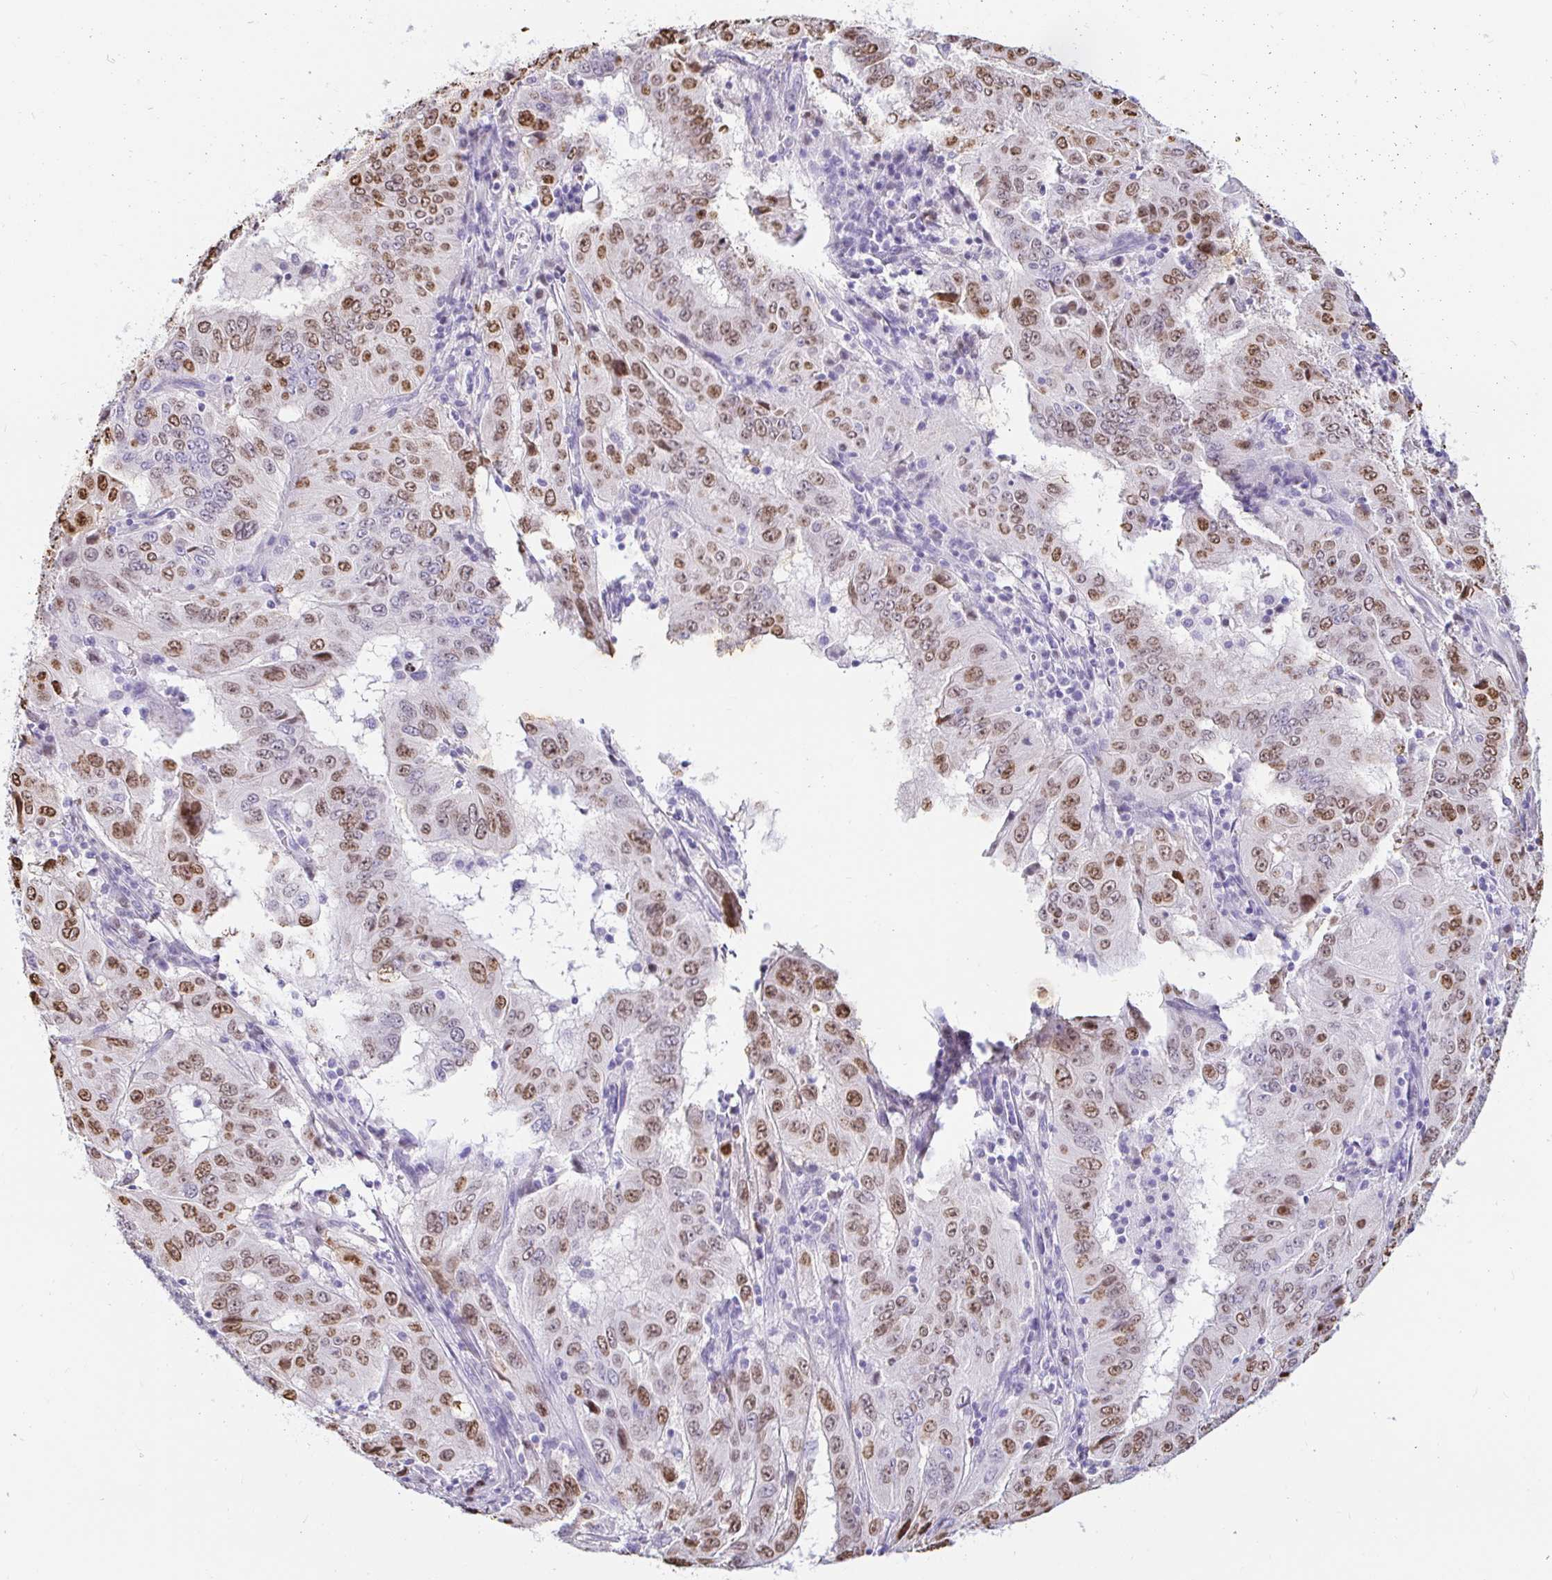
{"staining": {"intensity": "moderate", "quantity": ">75%", "location": "nuclear"}, "tissue": "pancreatic cancer", "cell_type": "Tumor cells", "image_type": "cancer", "snomed": [{"axis": "morphology", "description": "Adenocarcinoma, NOS"}, {"axis": "topography", "description": "Pancreas"}], "caption": "Immunohistochemical staining of human pancreatic cancer (adenocarcinoma) displays medium levels of moderate nuclear protein positivity in about >75% of tumor cells.", "gene": "CAPSL", "patient": {"sex": "male", "age": 63}}